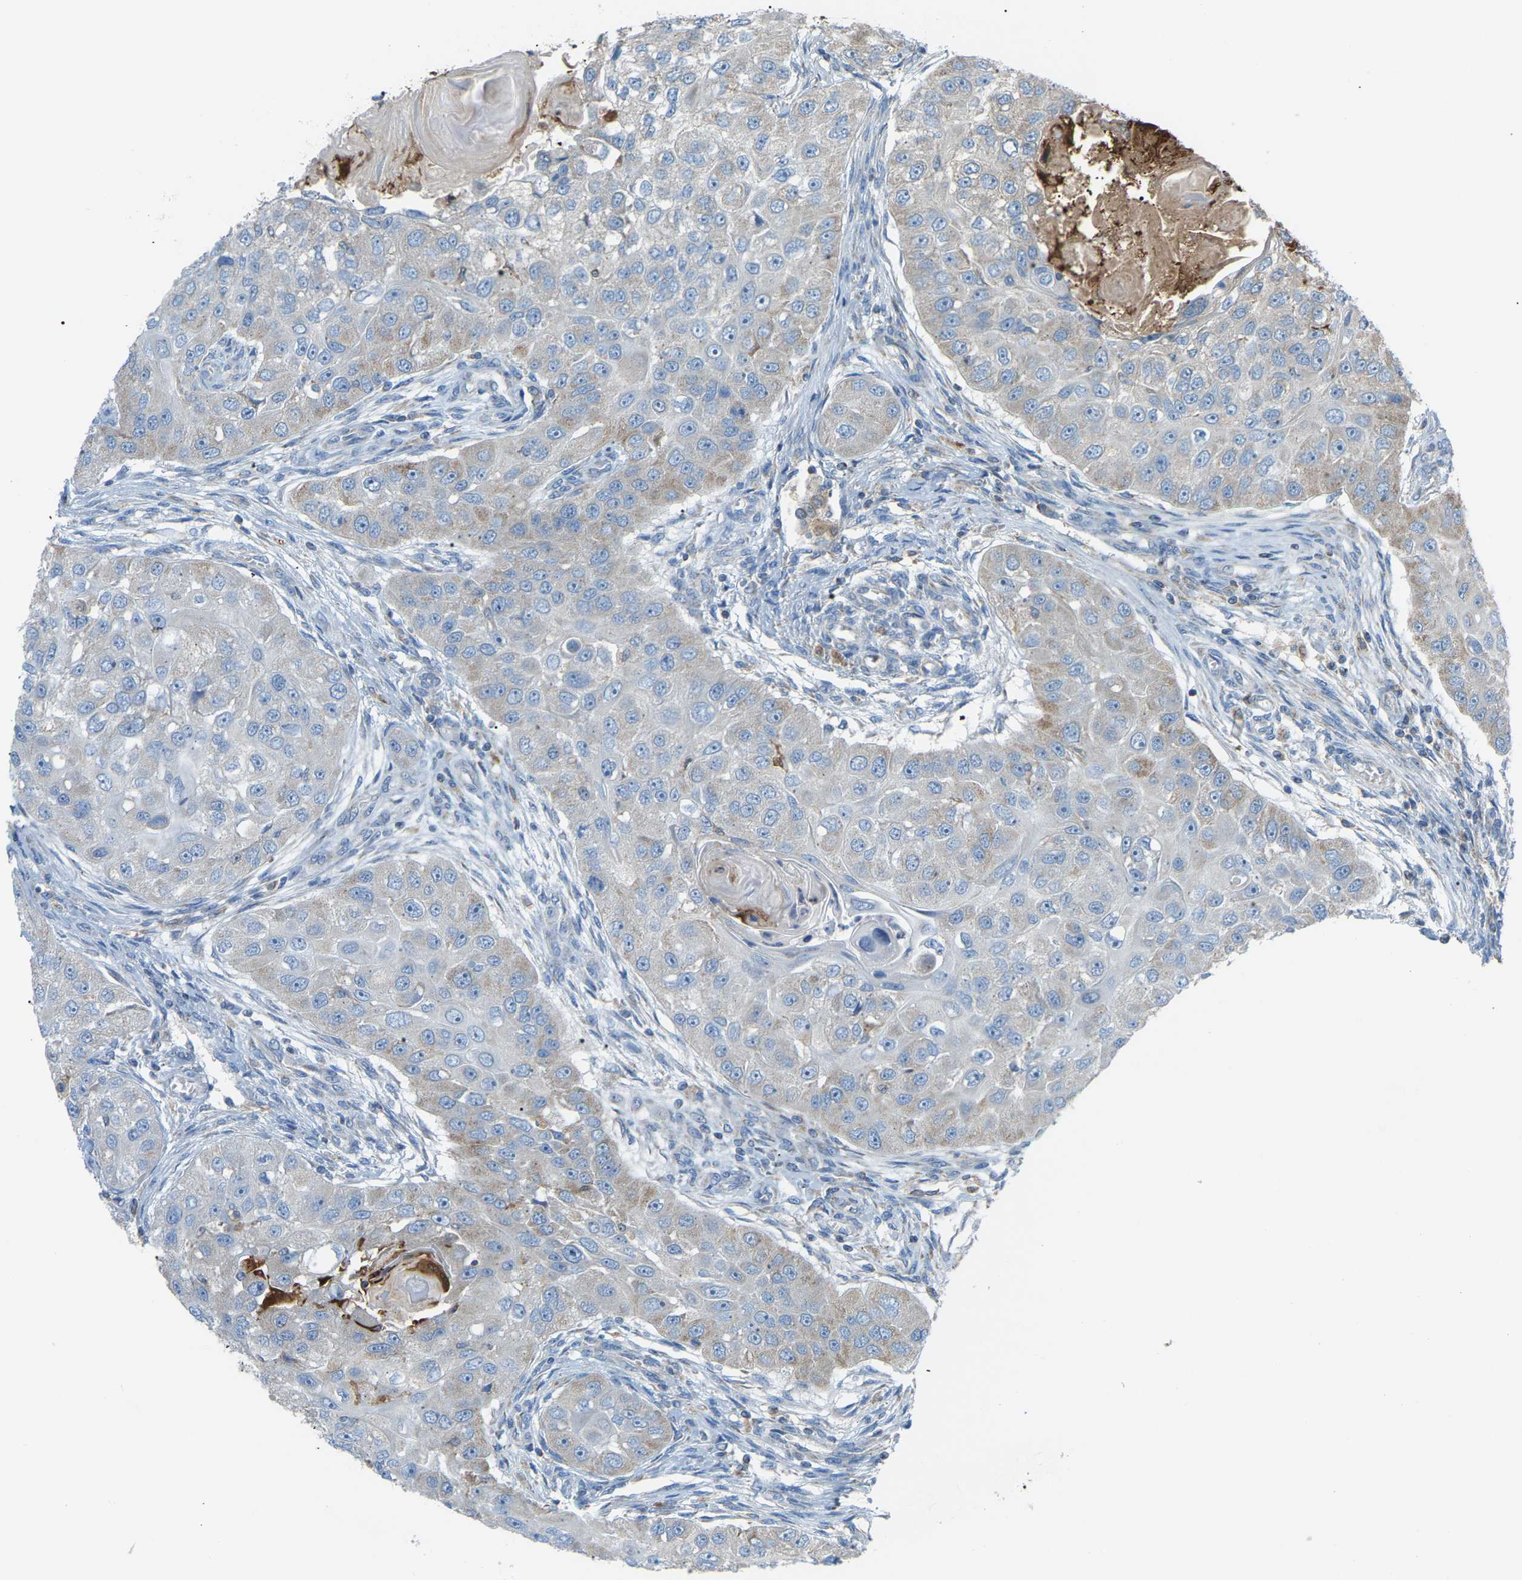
{"staining": {"intensity": "negative", "quantity": "none", "location": "none"}, "tissue": "head and neck cancer", "cell_type": "Tumor cells", "image_type": "cancer", "snomed": [{"axis": "morphology", "description": "Normal tissue, NOS"}, {"axis": "morphology", "description": "Squamous cell carcinoma, NOS"}, {"axis": "topography", "description": "Skeletal muscle"}, {"axis": "topography", "description": "Head-Neck"}], "caption": "Tumor cells are negative for protein expression in human squamous cell carcinoma (head and neck).", "gene": "CROT", "patient": {"sex": "male", "age": 51}}